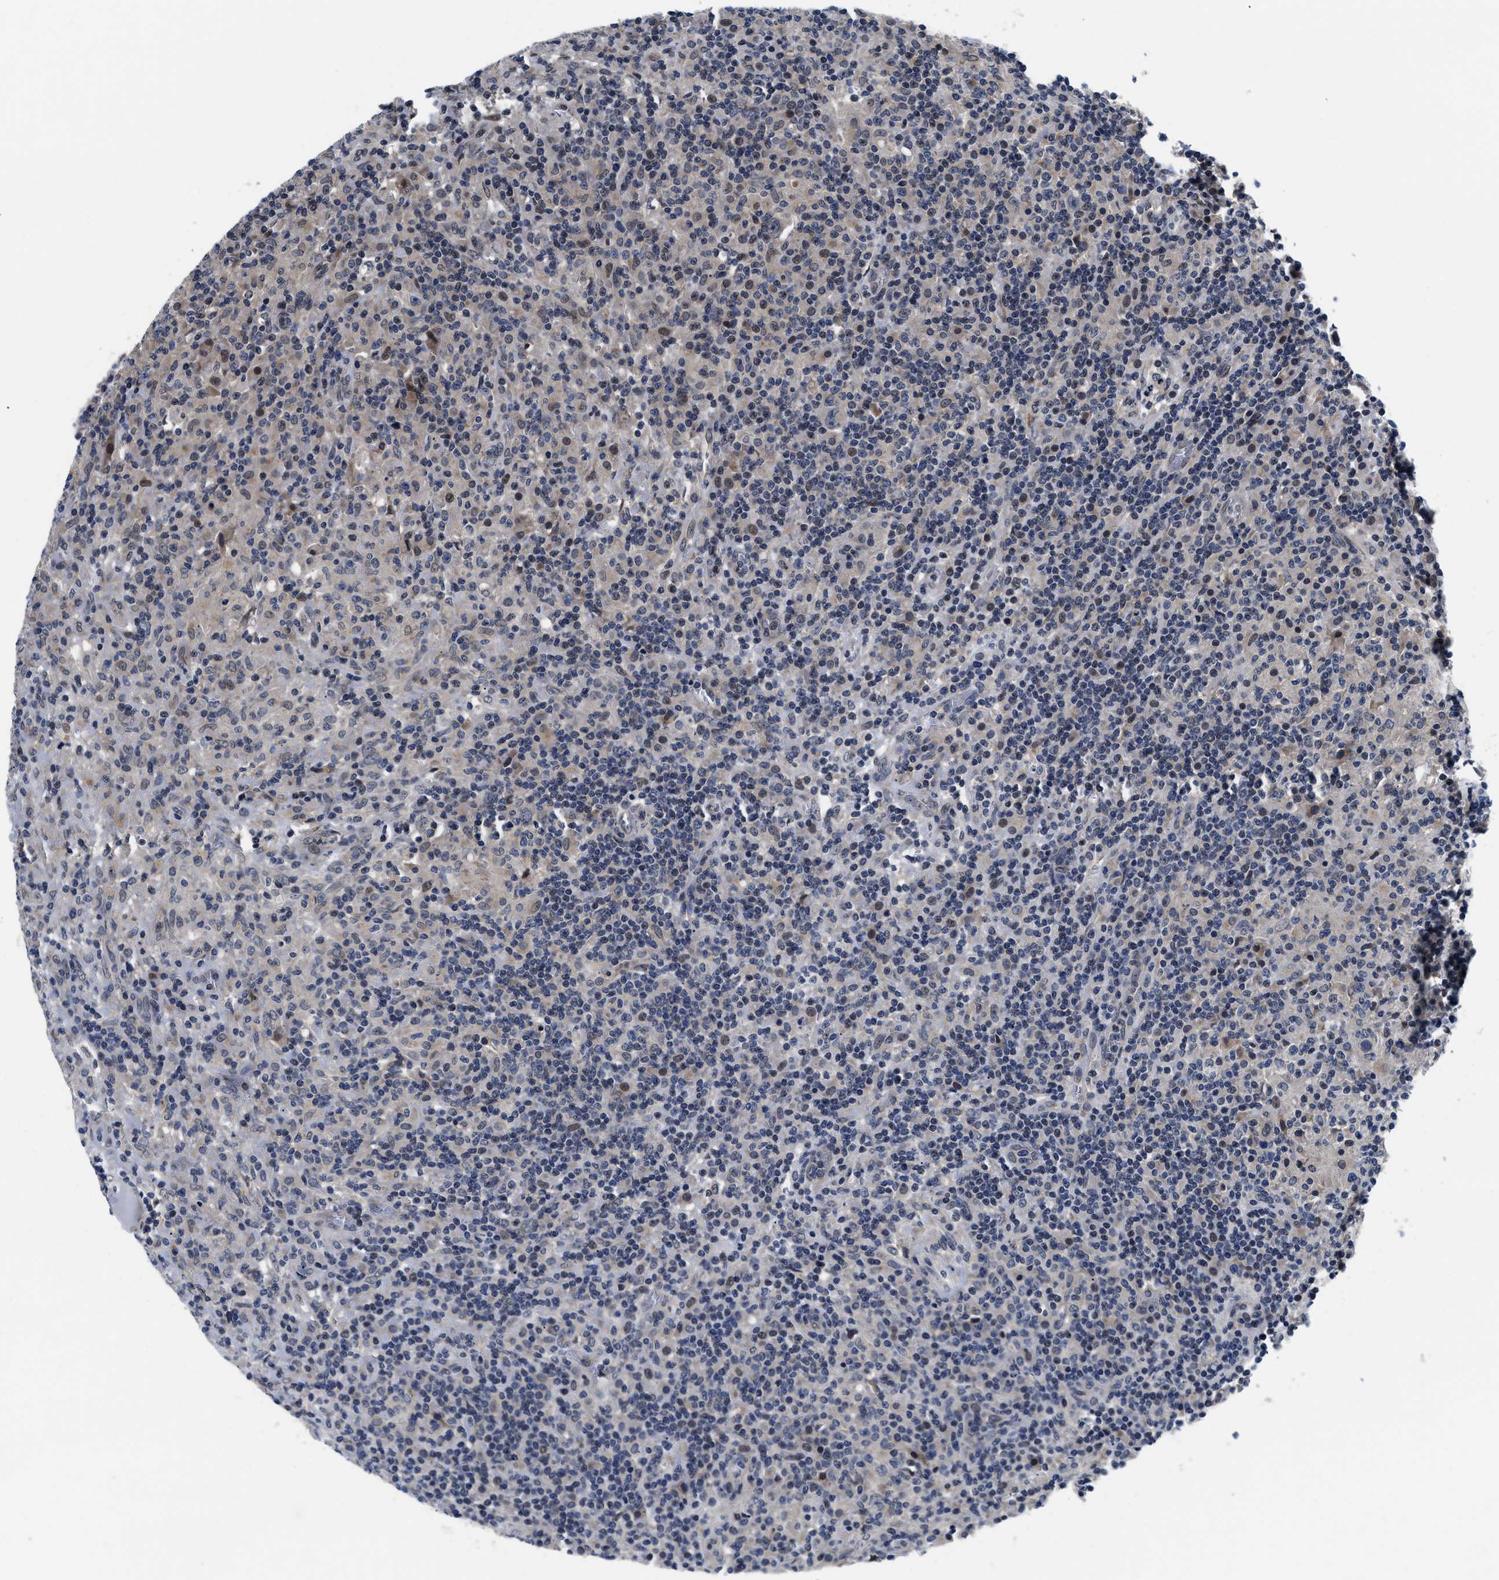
{"staining": {"intensity": "negative", "quantity": "none", "location": "none"}, "tissue": "lymphoma", "cell_type": "Tumor cells", "image_type": "cancer", "snomed": [{"axis": "morphology", "description": "Hodgkin's disease, NOS"}, {"axis": "topography", "description": "Lymph node"}], "caption": "This is a micrograph of immunohistochemistry (IHC) staining of Hodgkin's disease, which shows no staining in tumor cells.", "gene": "SNX10", "patient": {"sex": "male", "age": 70}}